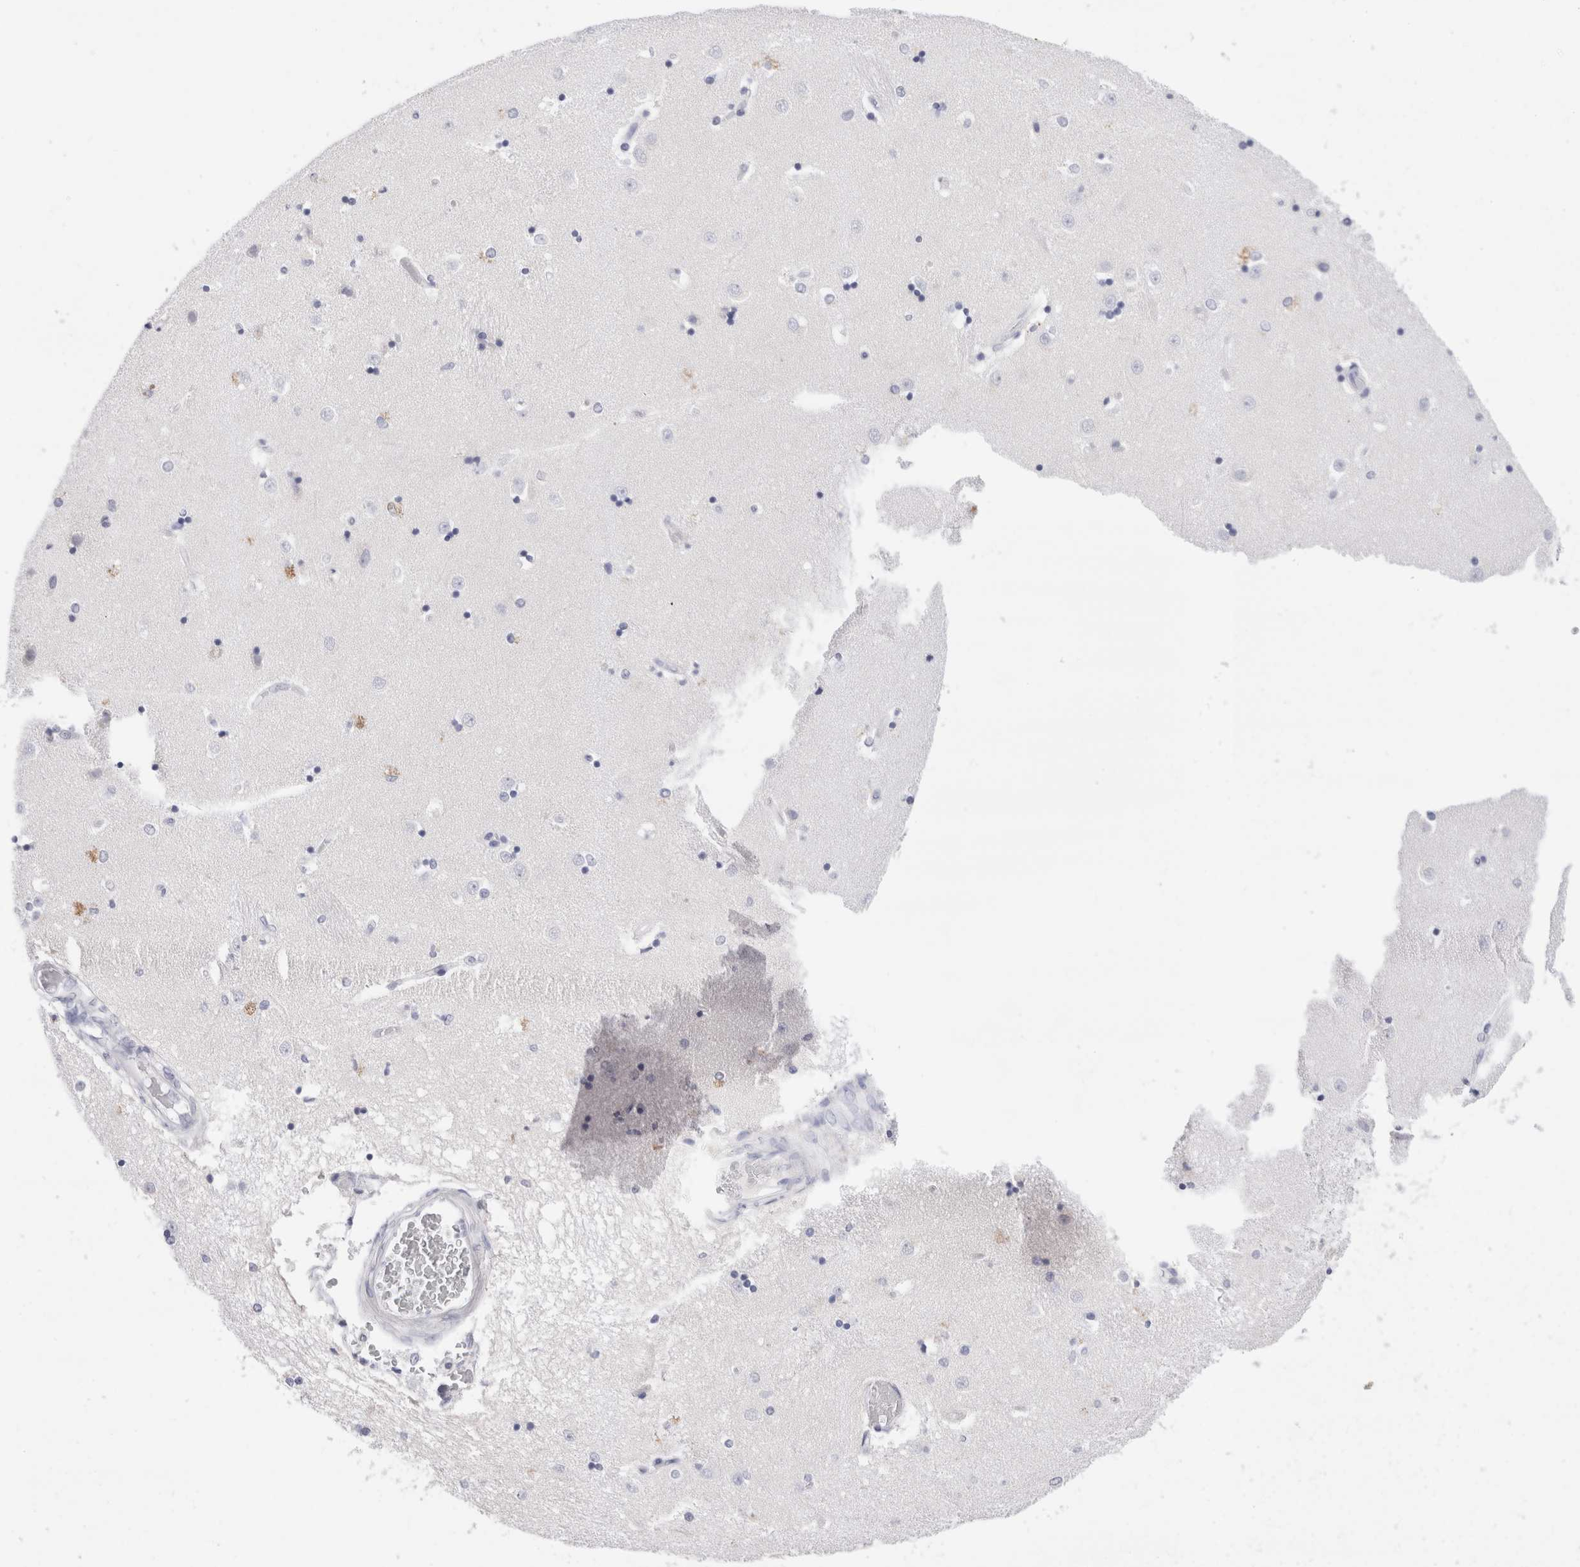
{"staining": {"intensity": "negative", "quantity": "none", "location": "none"}, "tissue": "caudate", "cell_type": "Glial cells", "image_type": "normal", "snomed": [{"axis": "morphology", "description": "Normal tissue, NOS"}, {"axis": "topography", "description": "Lateral ventricle wall"}], "caption": "Immunohistochemistry (IHC) histopathology image of normal caudate: human caudate stained with DAB shows no significant protein positivity in glial cells. (Stains: DAB (3,3'-diaminobenzidine) IHC with hematoxylin counter stain, Microscopy: brightfield microscopy at high magnification).", "gene": "SLC10A5", "patient": {"sex": "male", "age": 45}}